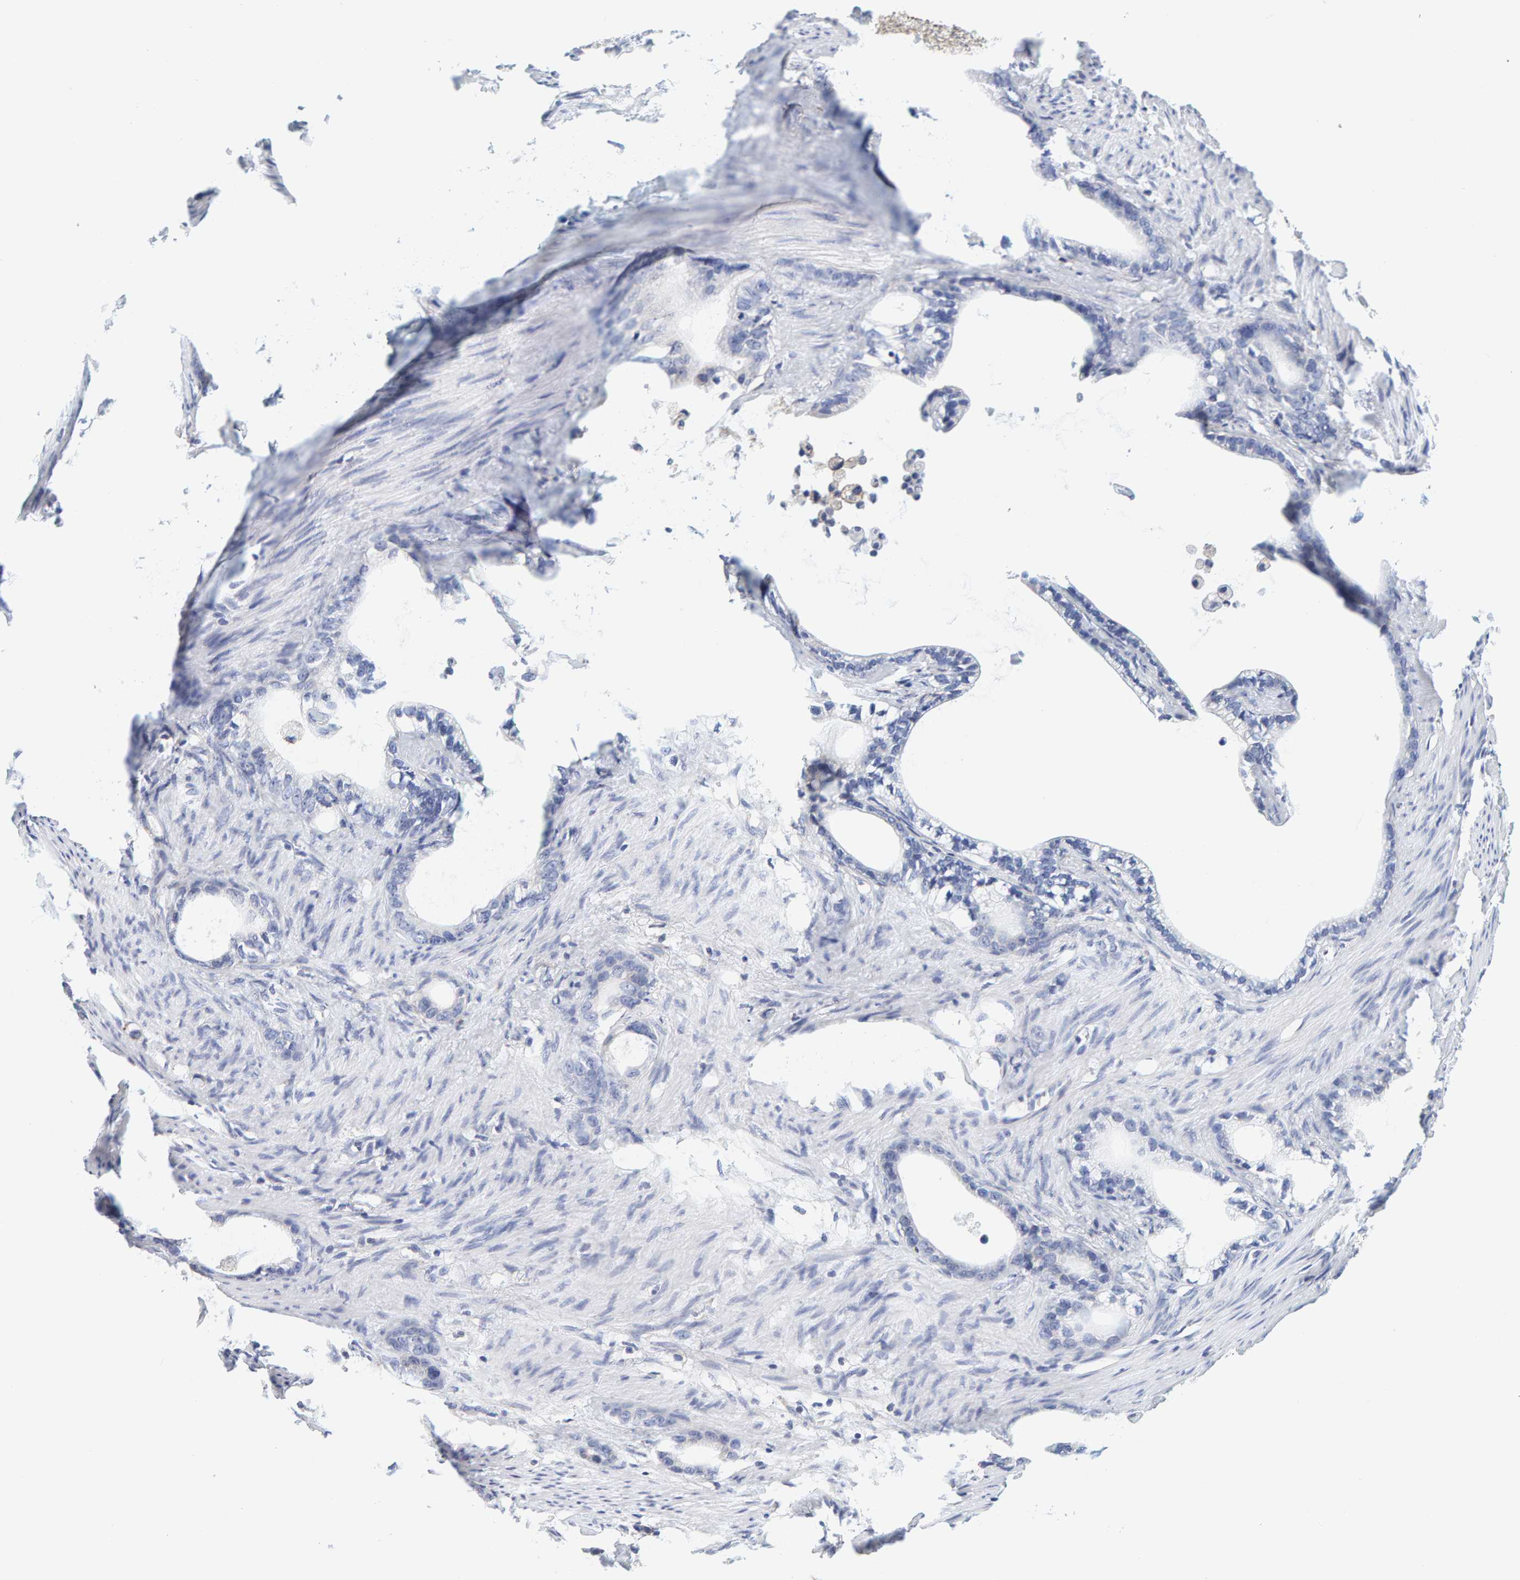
{"staining": {"intensity": "negative", "quantity": "none", "location": "none"}, "tissue": "stomach cancer", "cell_type": "Tumor cells", "image_type": "cancer", "snomed": [{"axis": "morphology", "description": "Adenocarcinoma, NOS"}, {"axis": "topography", "description": "Stomach"}], "caption": "High power microscopy micrograph of an IHC histopathology image of stomach cancer (adenocarcinoma), revealing no significant staining in tumor cells.", "gene": "SGPL1", "patient": {"sex": "female", "age": 75}}